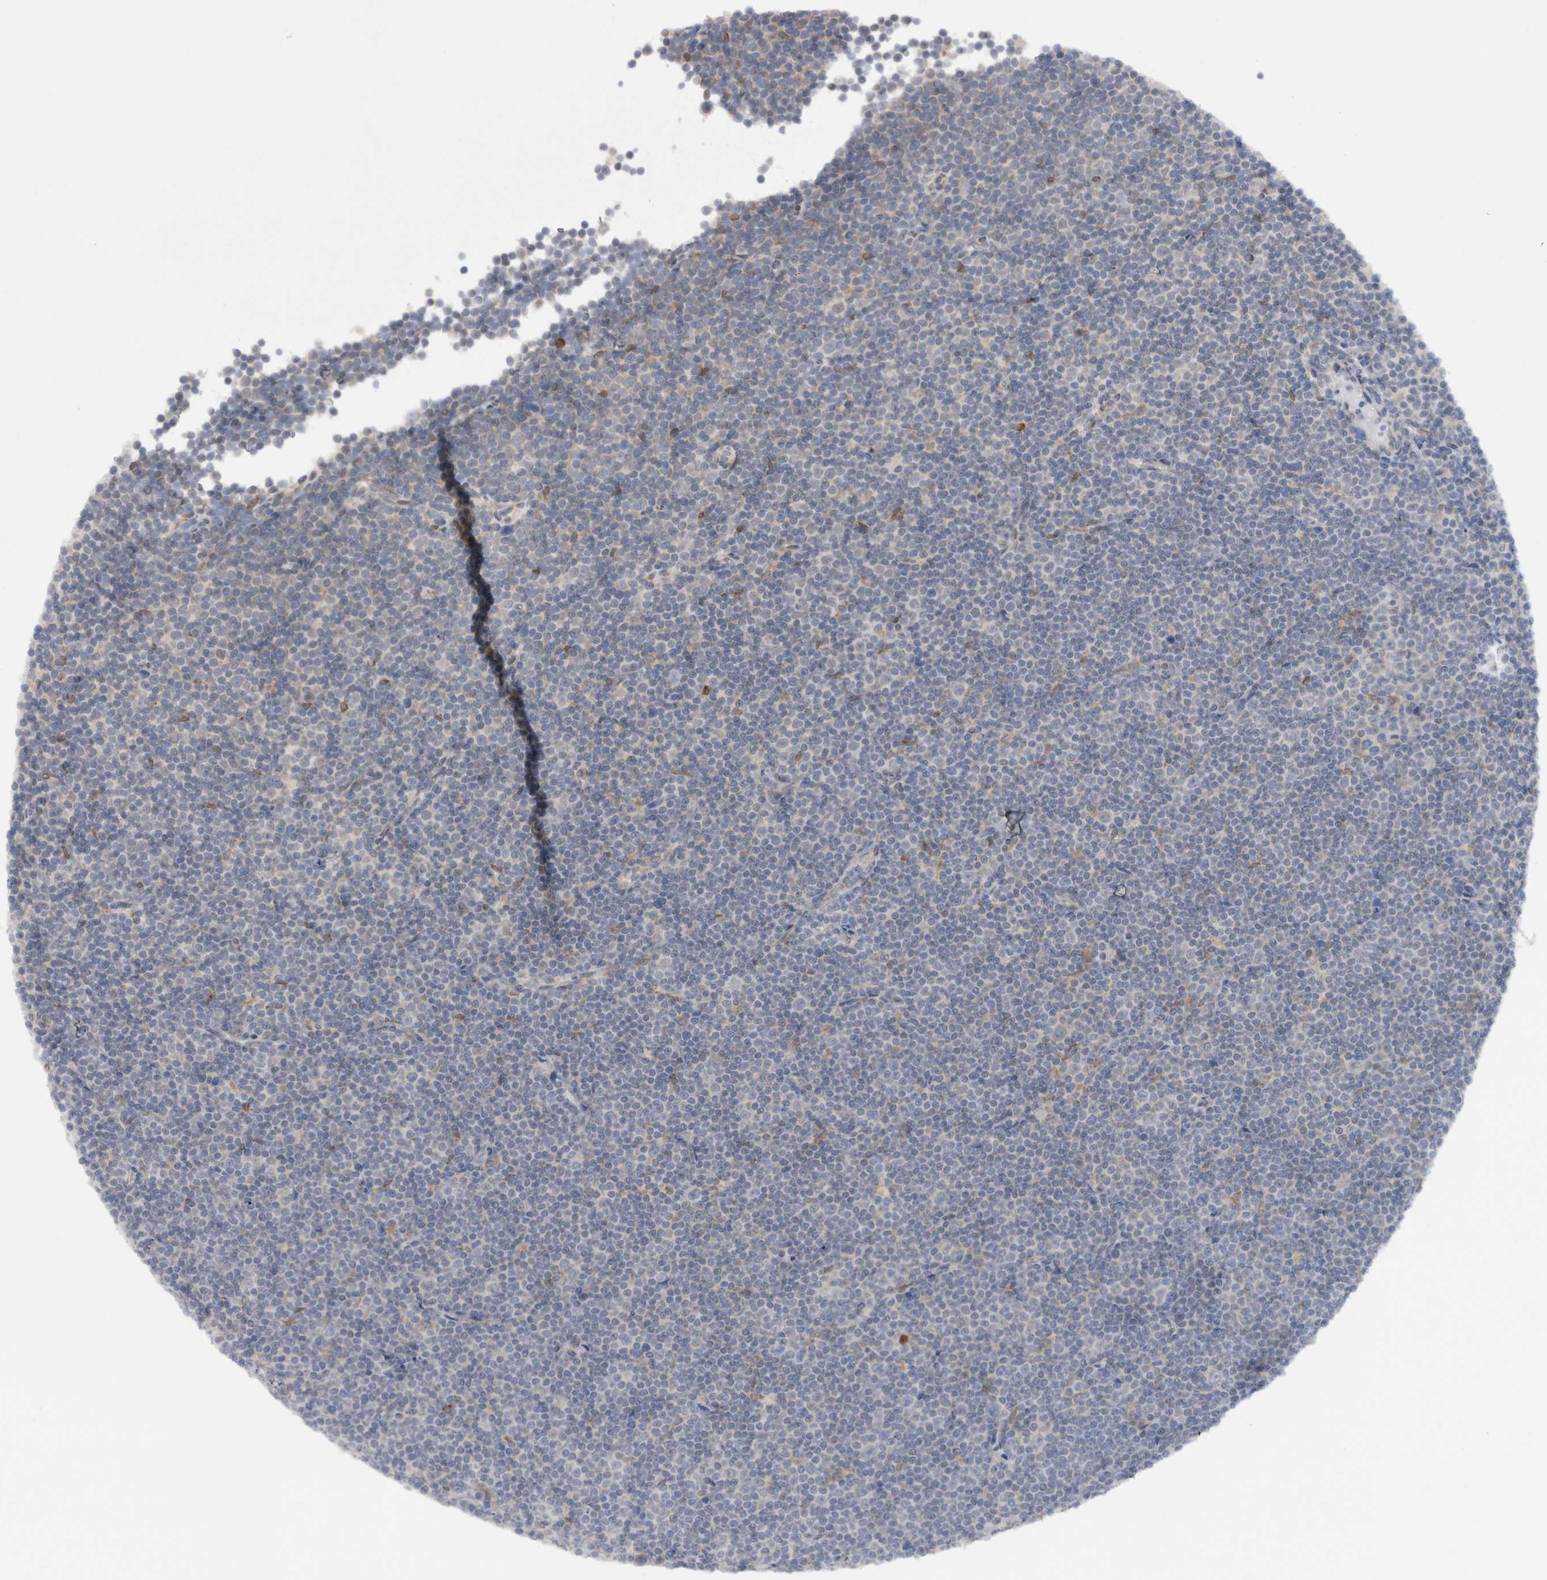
{"staining": {"intensity": "negative", "quantity": "none", "location": "none"}, "tissue": "lymphoma", "cell_type": "Tumor cells", "image_type": "cancer", "snomed": [{"axis": "morphology", "description": "Malignant lymphoma, non-Hodgkin's type, Low grade"}, {"axis": "topography", "description": "Lymph node"}], "caption": "IHC of human lymphoma exhibits no expression in tumor cells.", "gene": "VCPIP1", "patient": {"sex": "female", "age": 67}}